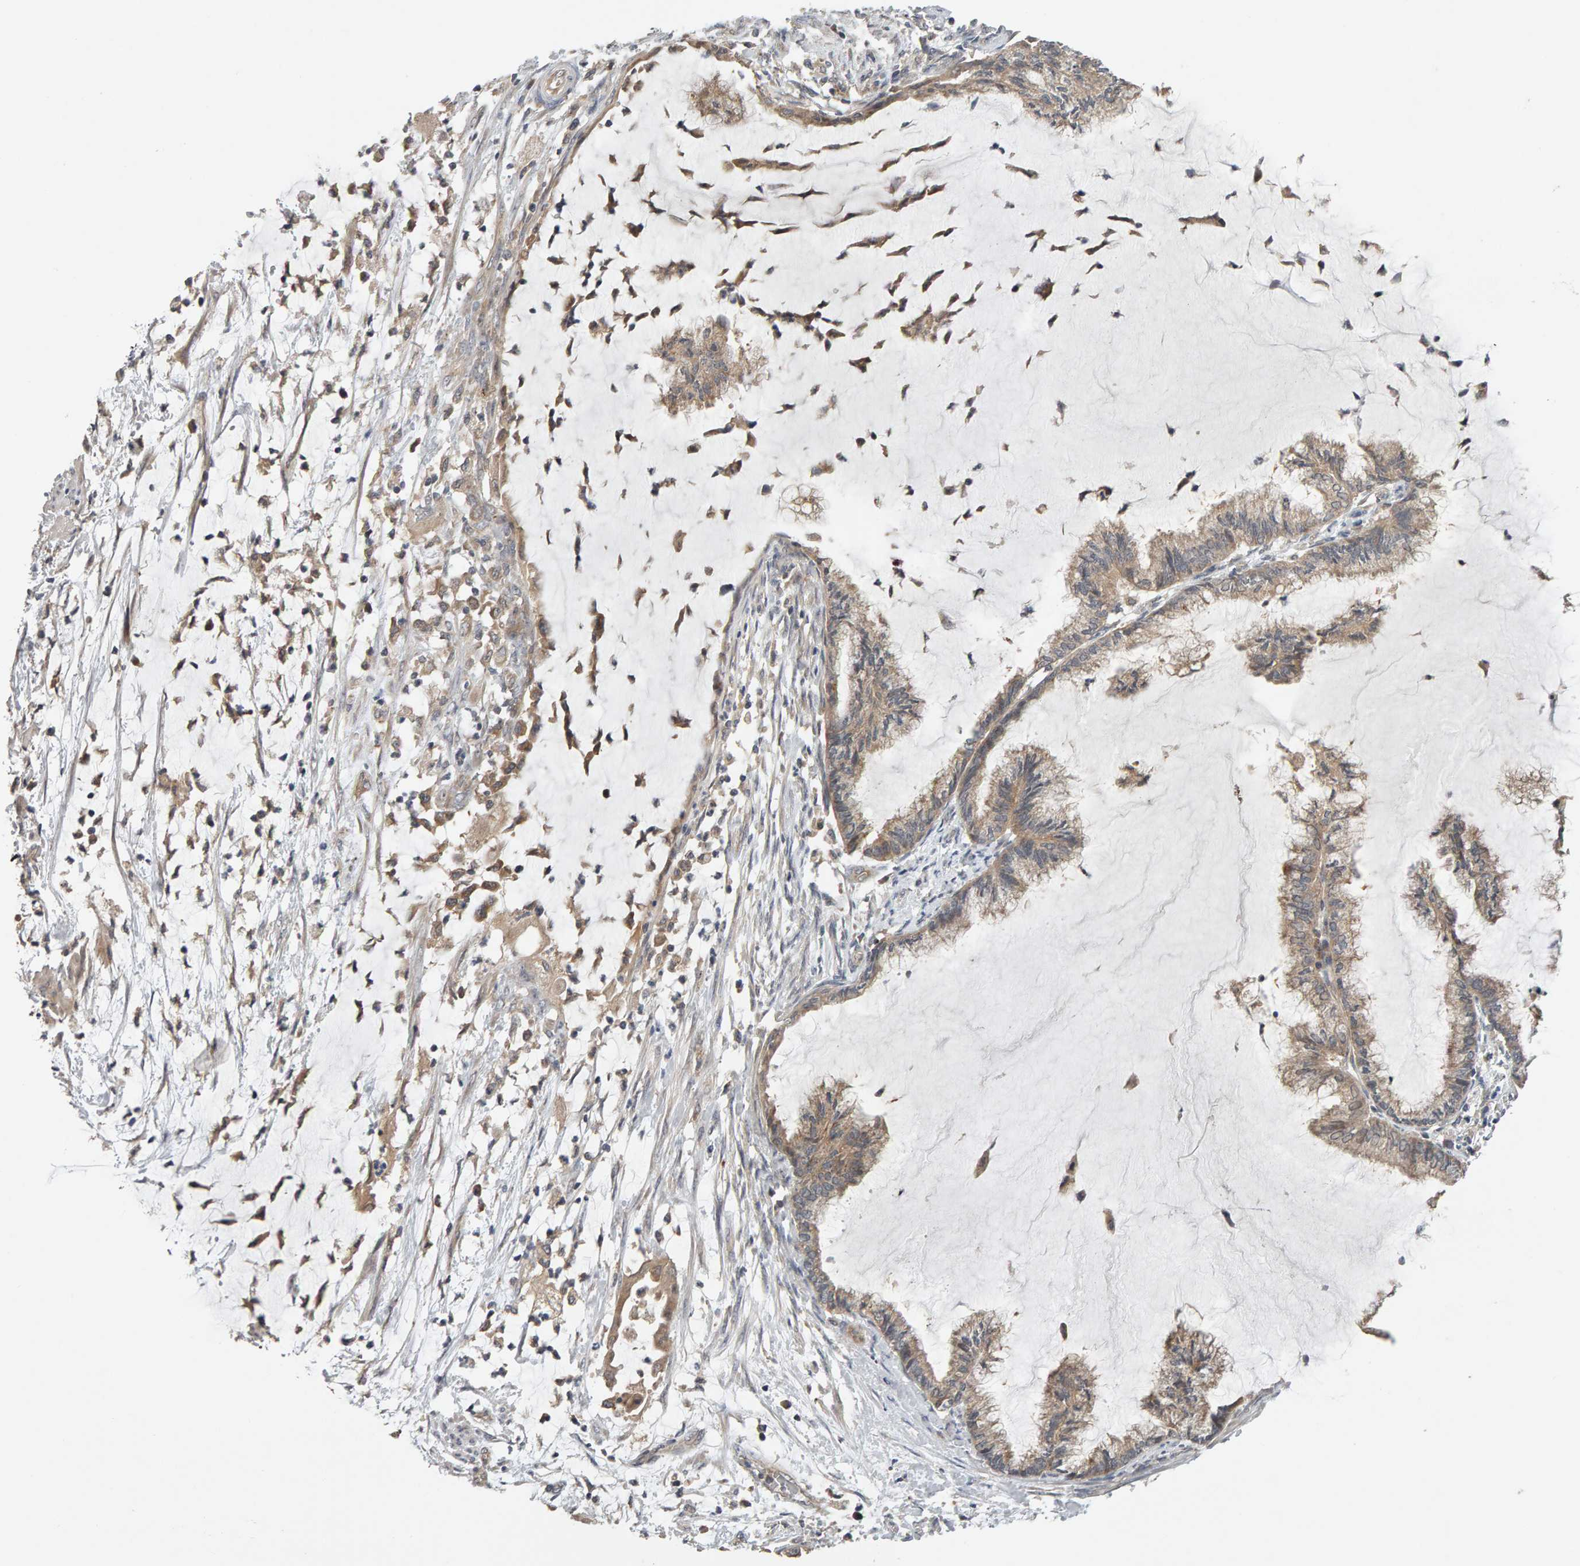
{"staining": {"intensity": "weak", "quantity": ">75%", "location": "cytoplasmic/membranous"}, "tissue": "endometrial cancer", "cell_type": "Tumor cells", "image_type": "cancer", "snomed": [{"axis": "morphology", "description": "Adenocarcinoma, NOS"}, {"axis": "topography", "description": "Endometrium"}], "caption": "Immunohistochemistry micrograph of neoplastic tissue: adenocarcinoma (endometrial) stained using immunohistochemistry (IHC) shows low levels of weak protein expression localized specifically in the cytoplasmic/membranous of tumor cells, appearing as a cytoplasmic/membranous brown color.", "gene": "DNAJC7", "patient": {"sex": "female", "age": 86}}